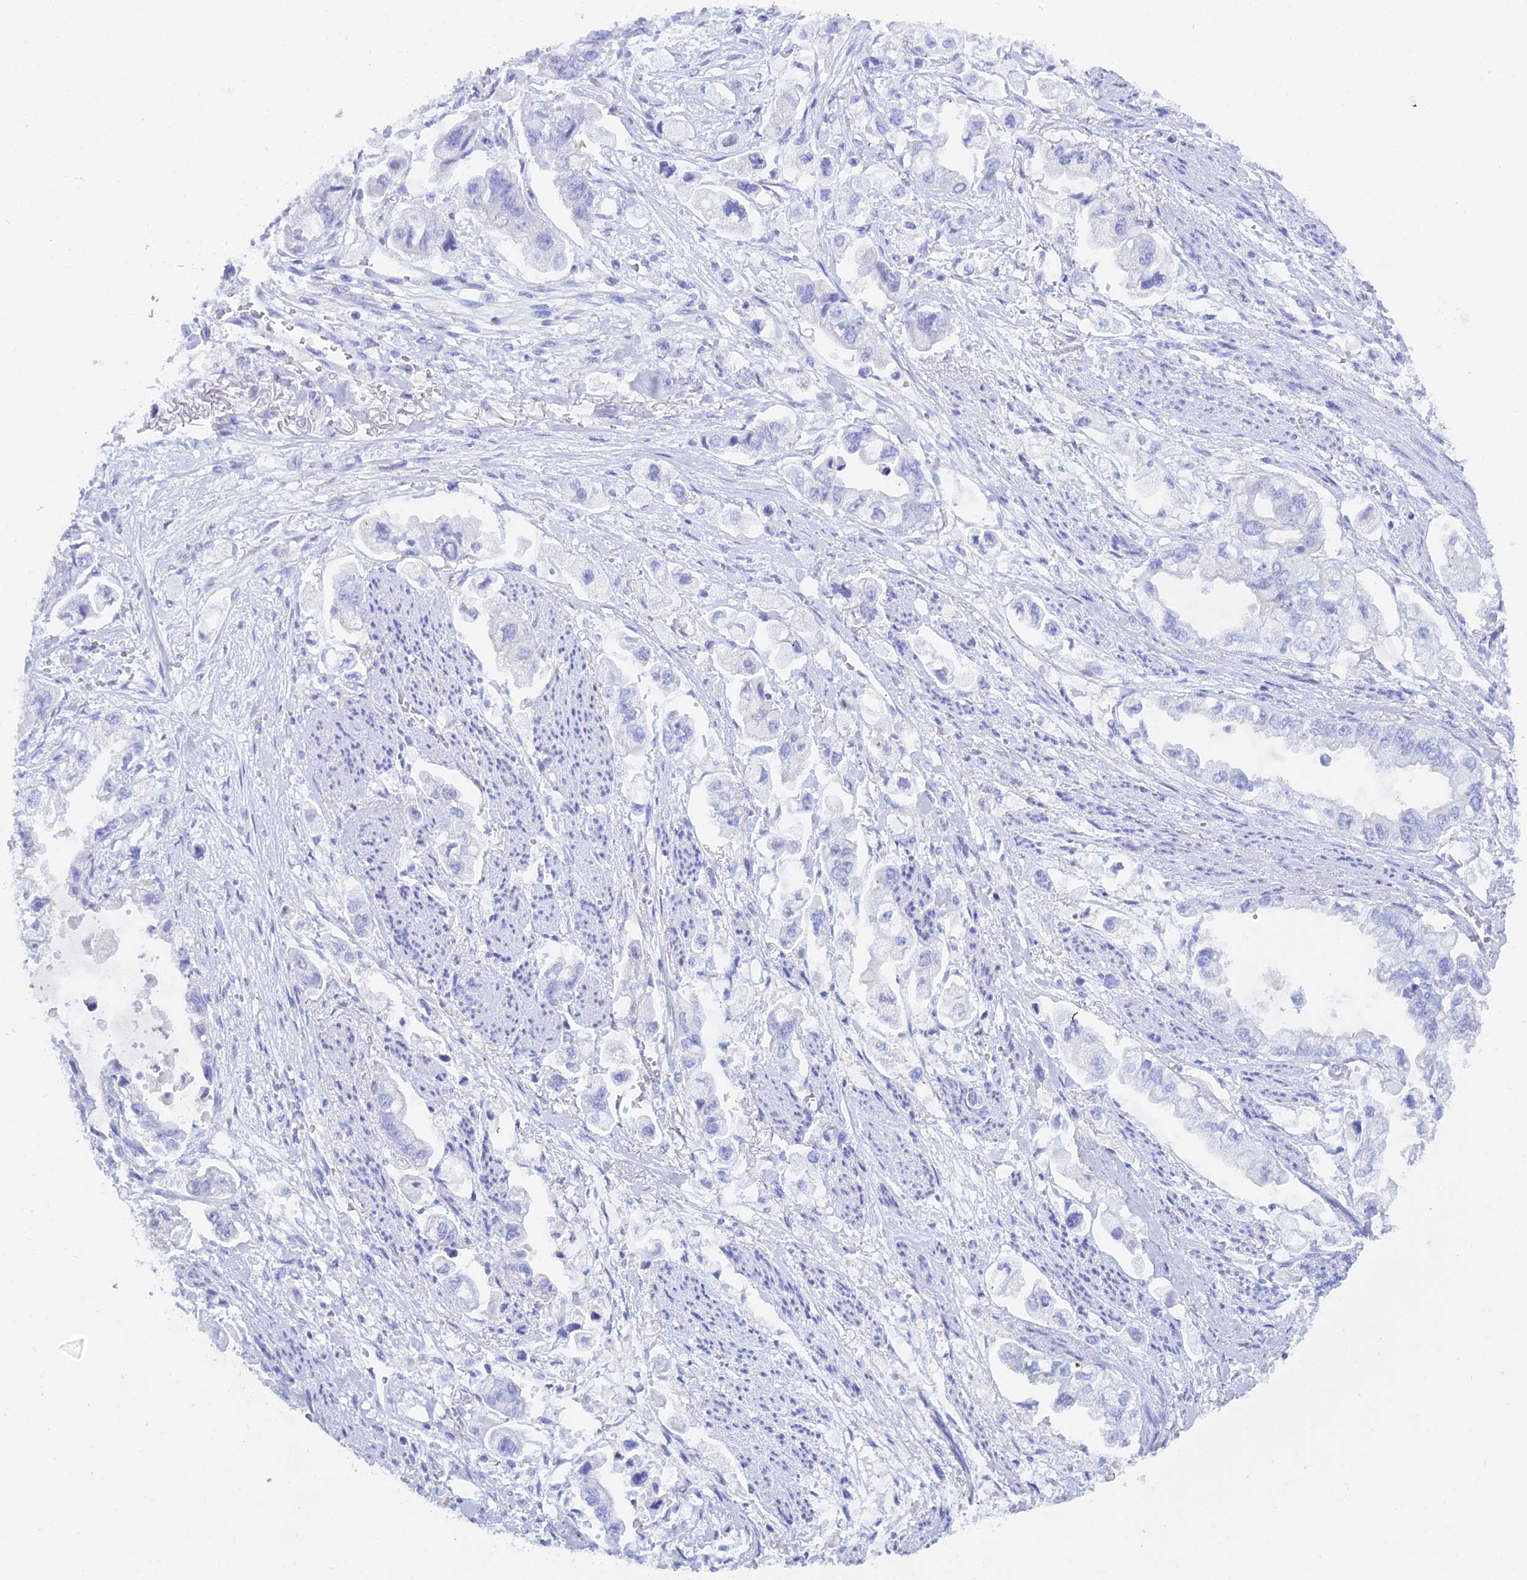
{"staining": {"intensity": "negative", "quantity": "none", "location": "none"}, "tissue": "stomach cancer", "cell_type": "Tumor cells", "image_type": "cancer", "snomed": [{"axis": "morphology", "description": "Adenocarcinoma, NOS"}, {"axis": "topography", "description": "Stomach"}], "caption": "Immunohistochemical staining of human stomach adenocarcinoma exhibits no significant expression in tumor cells. (DAB (3,3'-diaminobenzidine) immunohistochemistry (IHC) visualized using brightfield microscopy, high magnification).", "gene": "REG1A", "patient": {"sex": "male", "age": 62}}